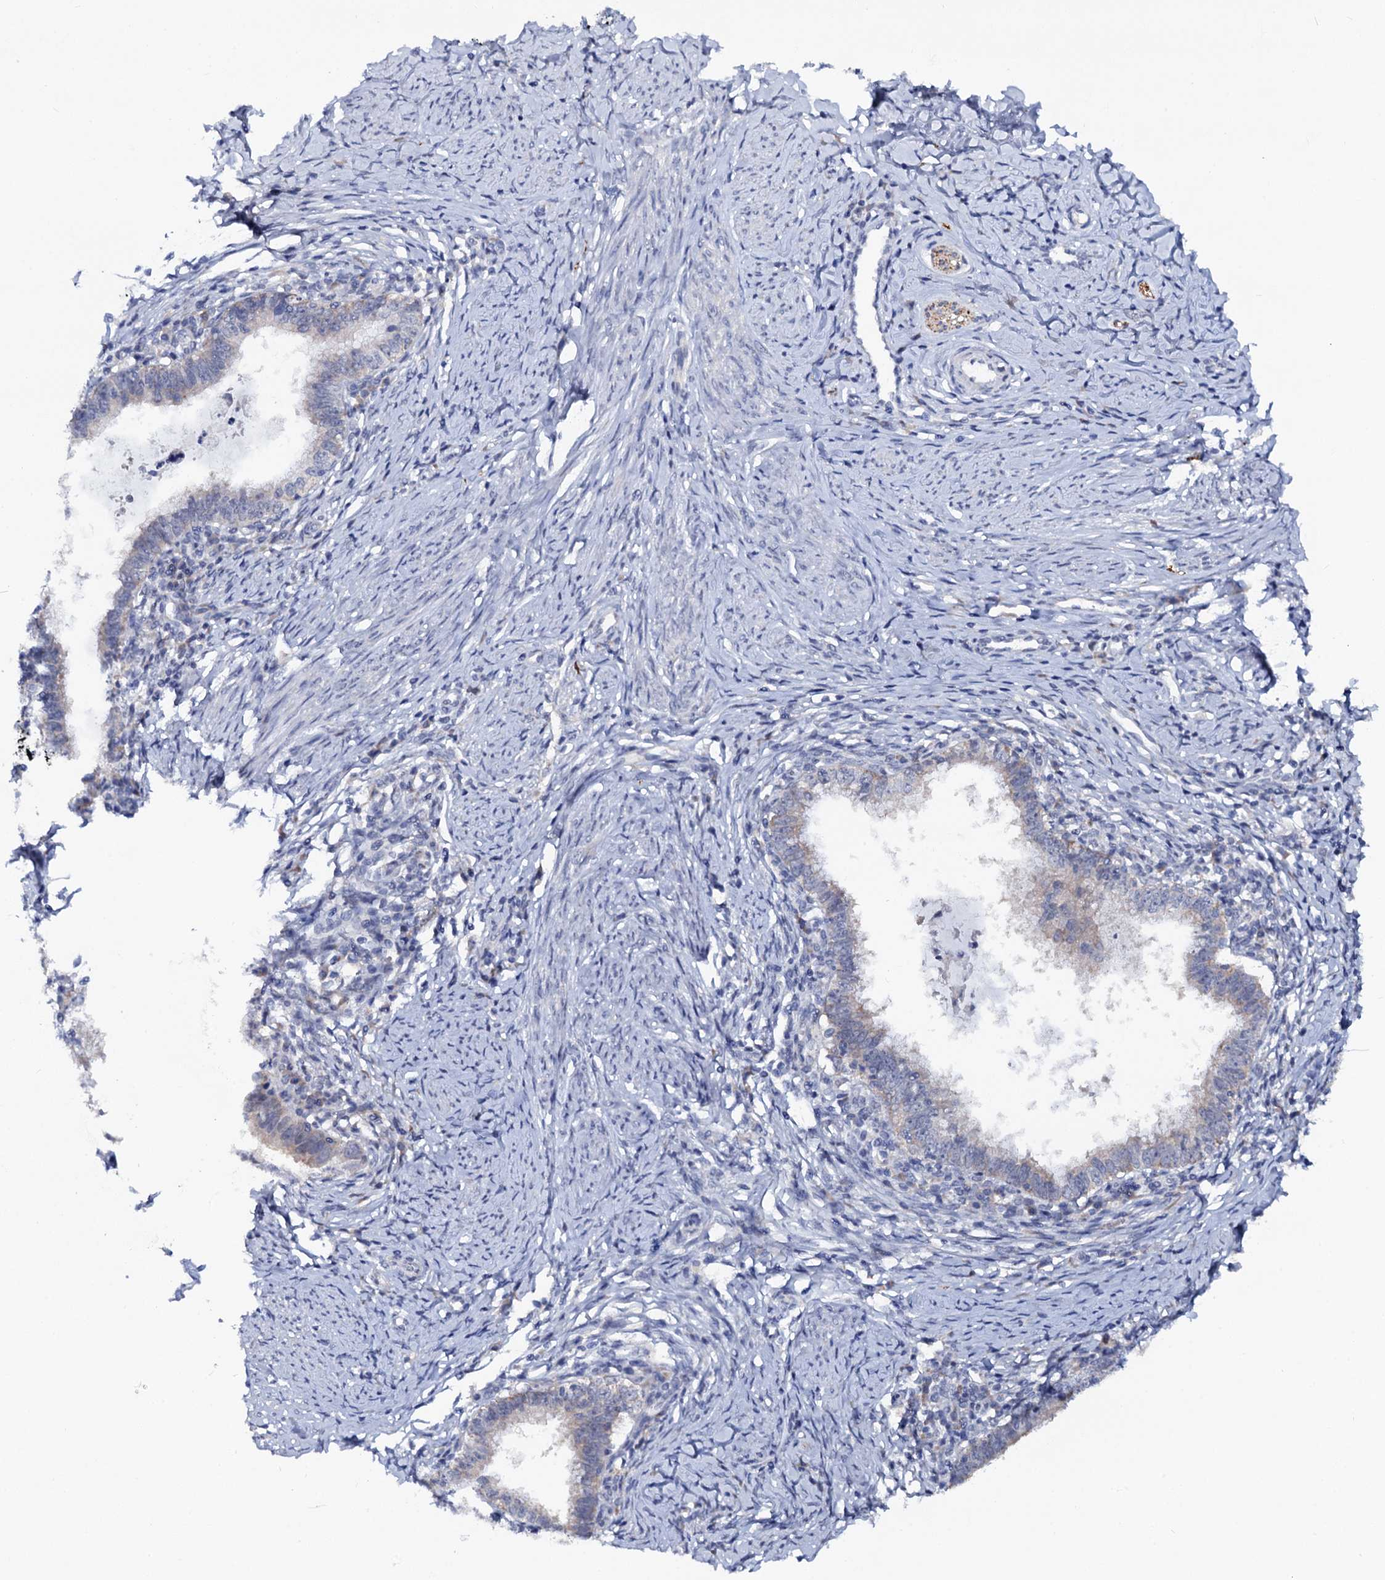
{"staining": {"intensity": "negative", "quantity": "none", "location": "none"}, "tissue": "cervical cancer", "cell_type": "Tumor cells", "image_type": "cancer", "snomed": [{"axis": "morphology", "description": "Adenocarcinoma, NOS"}, {"axis": "topography", "description": "Cervix"}], "caption": "The photomicrograph exhibits no staining of tumor cells in adenocarcinoma (cervical).", "gene": "CAPRIN2", "patient": {"sex": "female", "age": 36}}